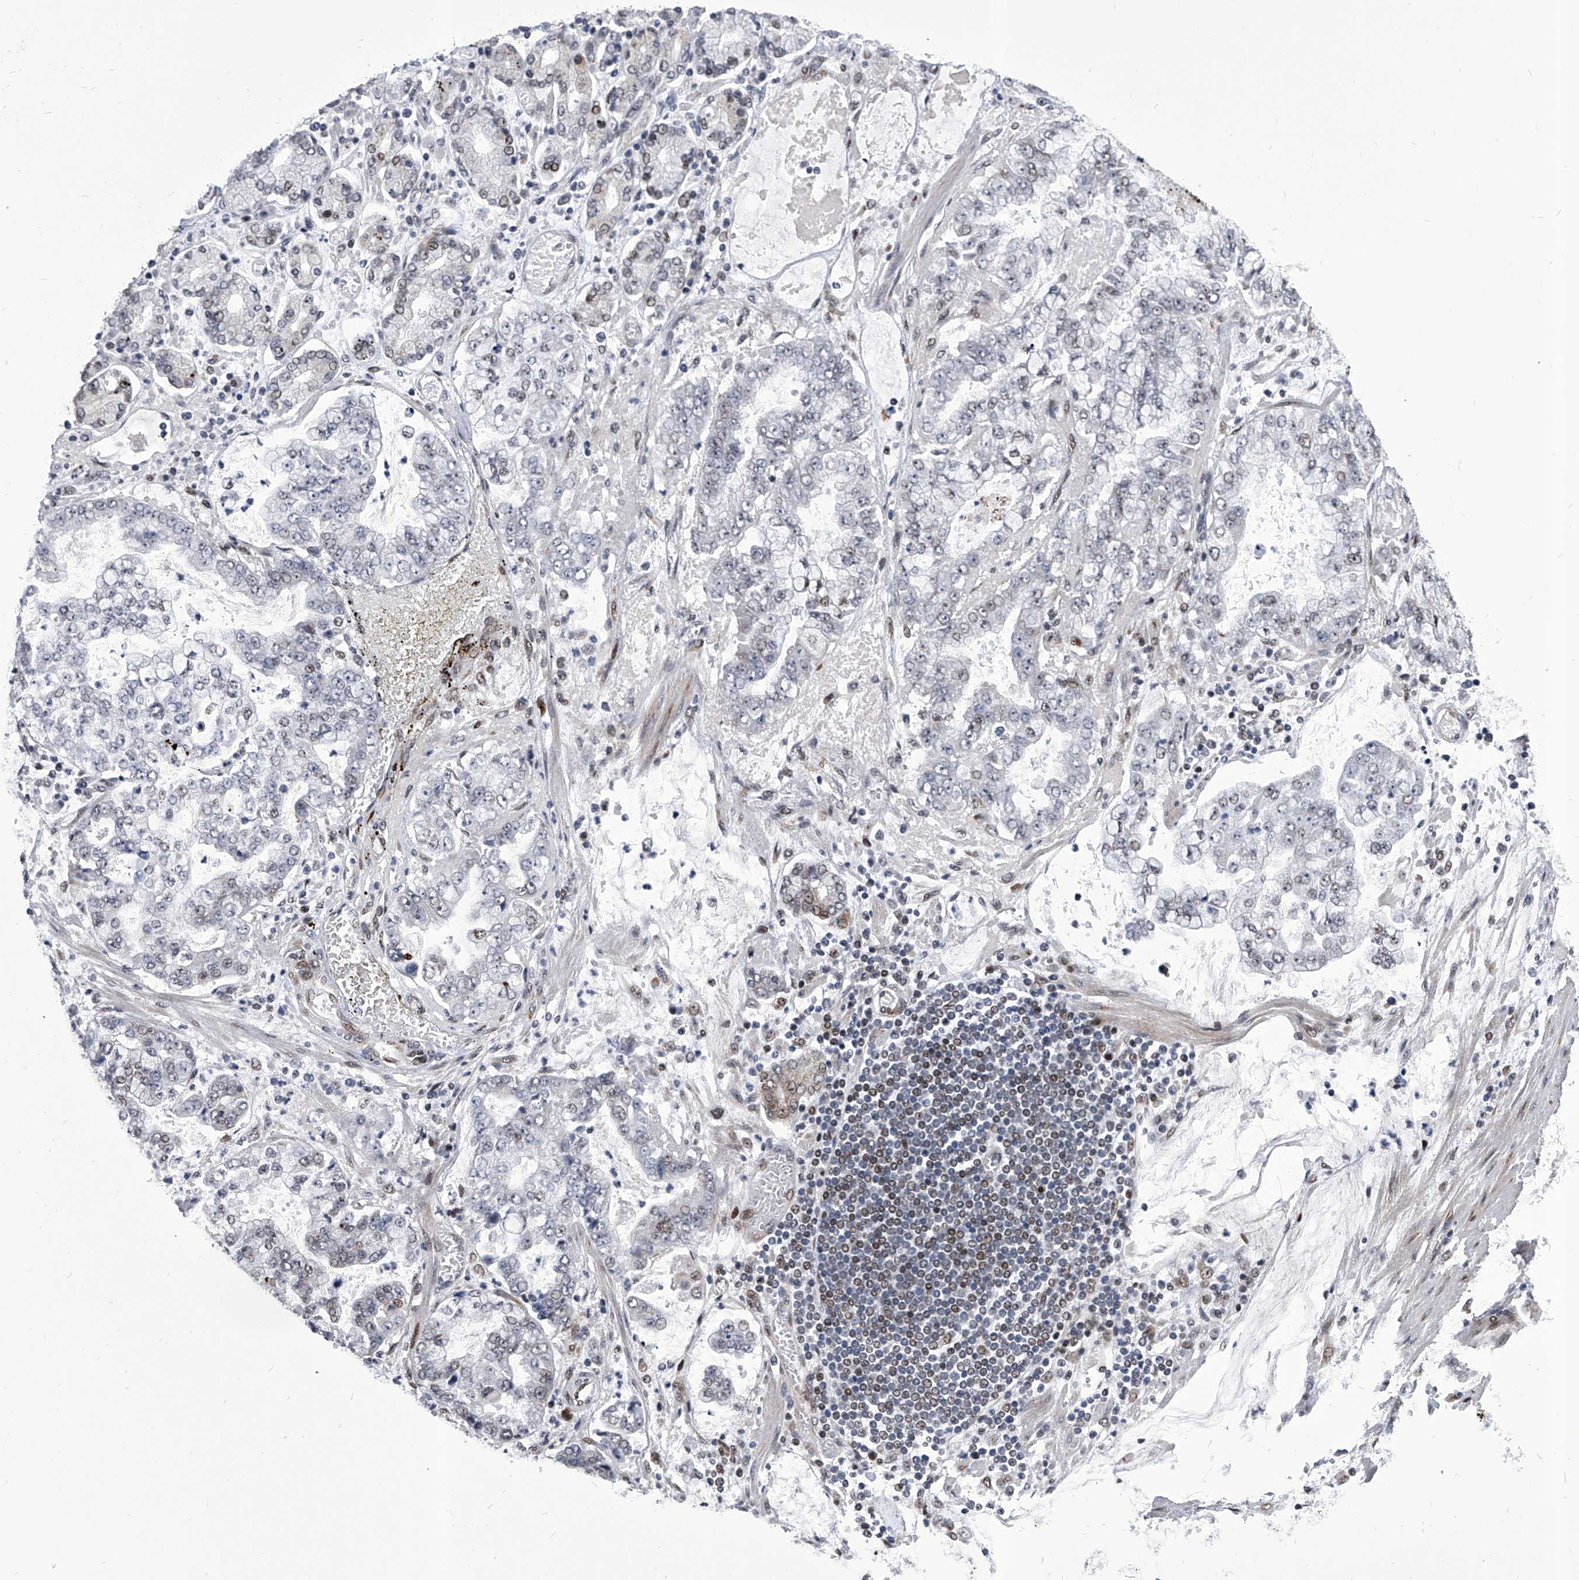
{"staining": {"intensity": "weak", "quantity": "<25%", "location": "nuclear"}, "tissue": "stomach cancer", "cell_type": "Tumor cells", "image_type": "cancer", "snomed": [{"axis": "morphology", "description": "Adenocarcinoma, NOS"}, {"axis": "topography", "description": "Stomach"}], "caption": "Immunohistochemistry (IHC) photomicrograph of stomach adenocarcinoma stained for a protein (brown), which demonstrates no staining in tumor cells.", "gene": "CMTR1", "patient": {"sex": "male", "age": 76}}